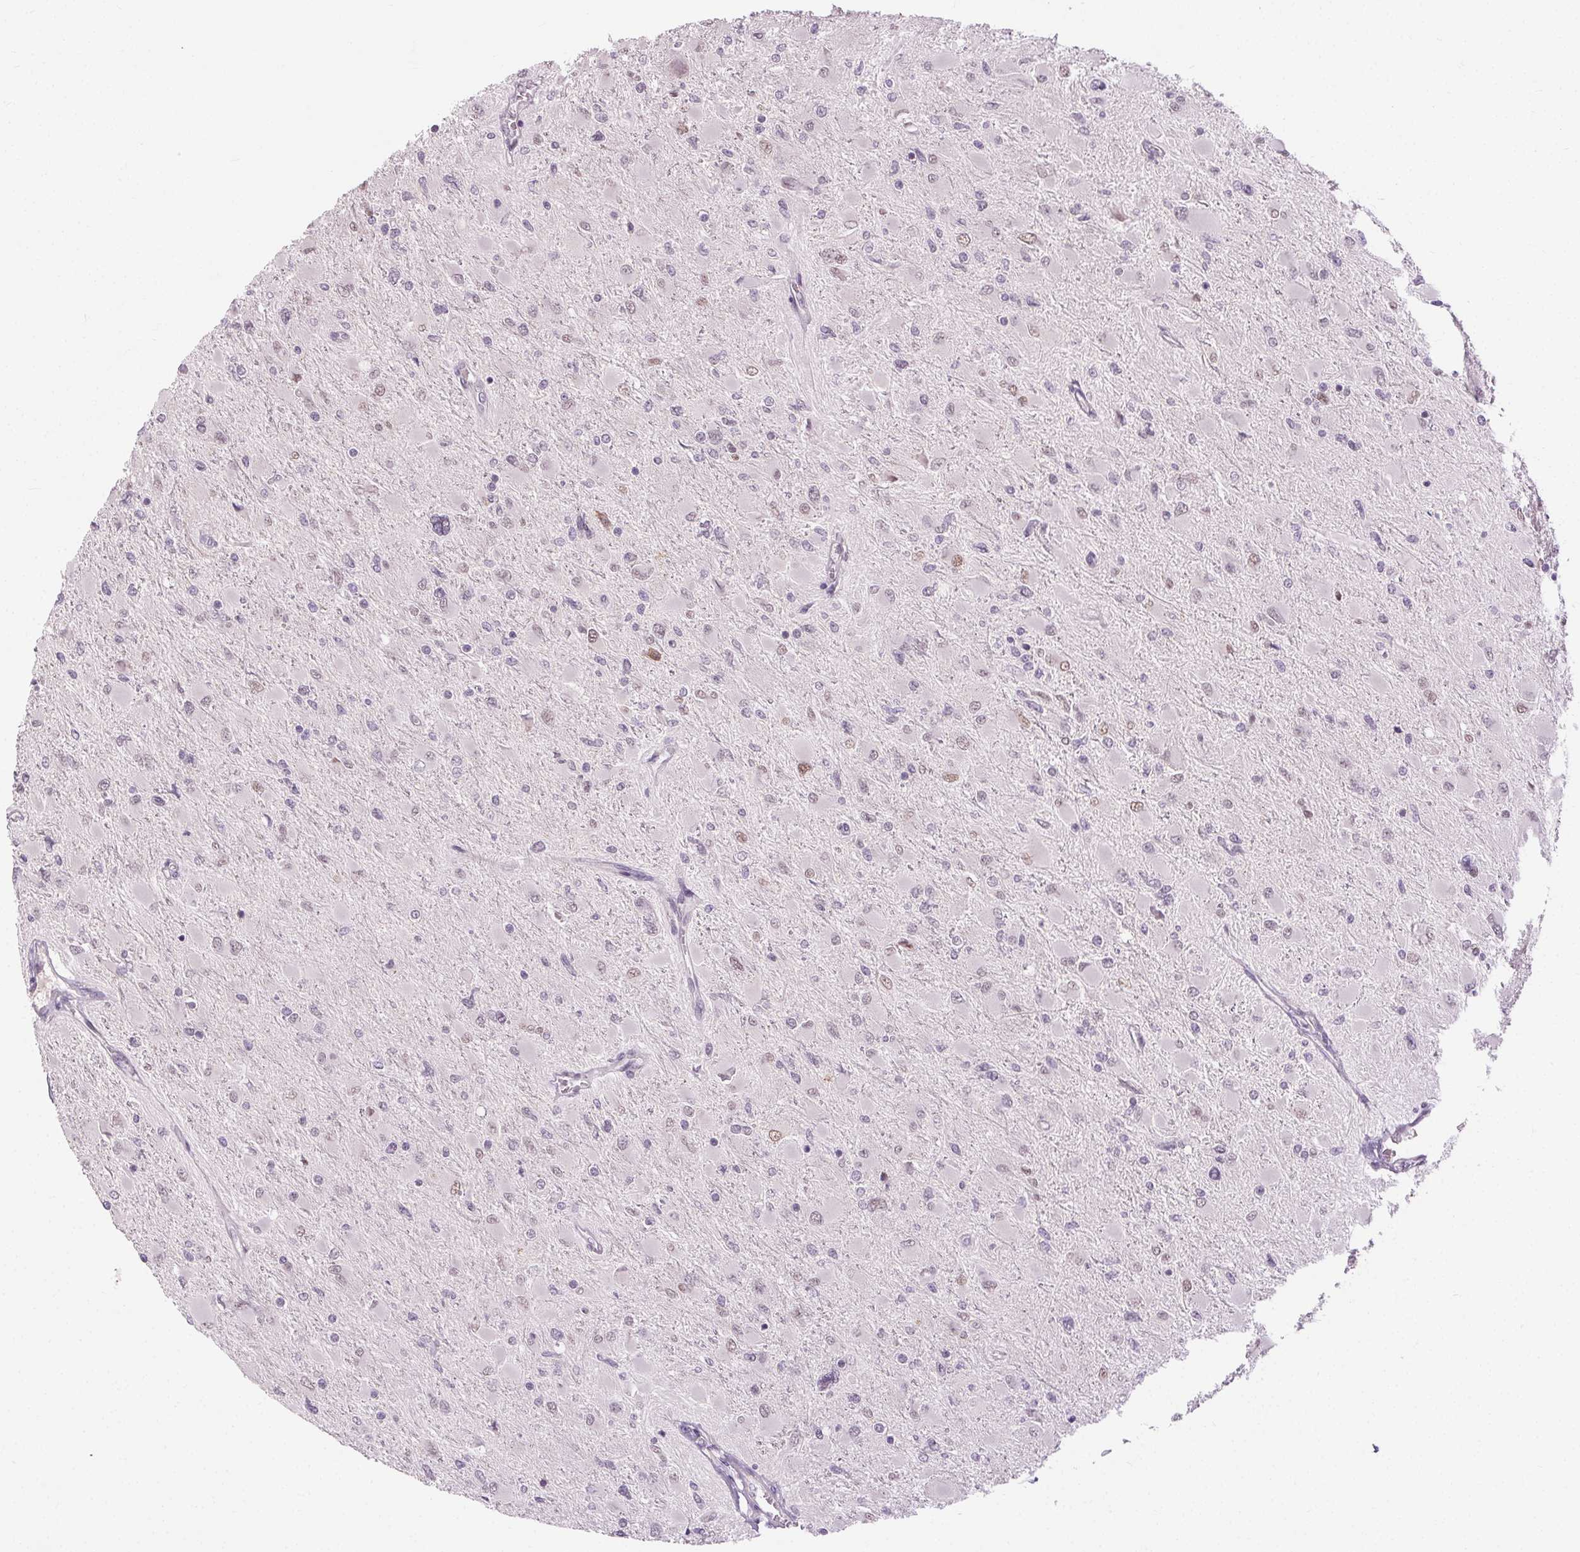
{"staining": {"intensity": "weak", "quantity": "25%-75%", "location": "nuclear"}, "tissue": "glioma", "cell_type": "Tumor cells", "image_type": "cancer", "snomed": [{"axis": "morphology", "description": "Glioma, malignant, High grade"}, {"axis": "topography", "description": "Cerebral cortex"}], "caption": "Approximately 25%-75% of tumor cells in human malignant glioma (high-grade) demonstrate weak nuclear protein positivity as visualized by brown immunohistochemical staining.", "gene": "FAM168A", "patient": {"sex": "female", "age": 36}}